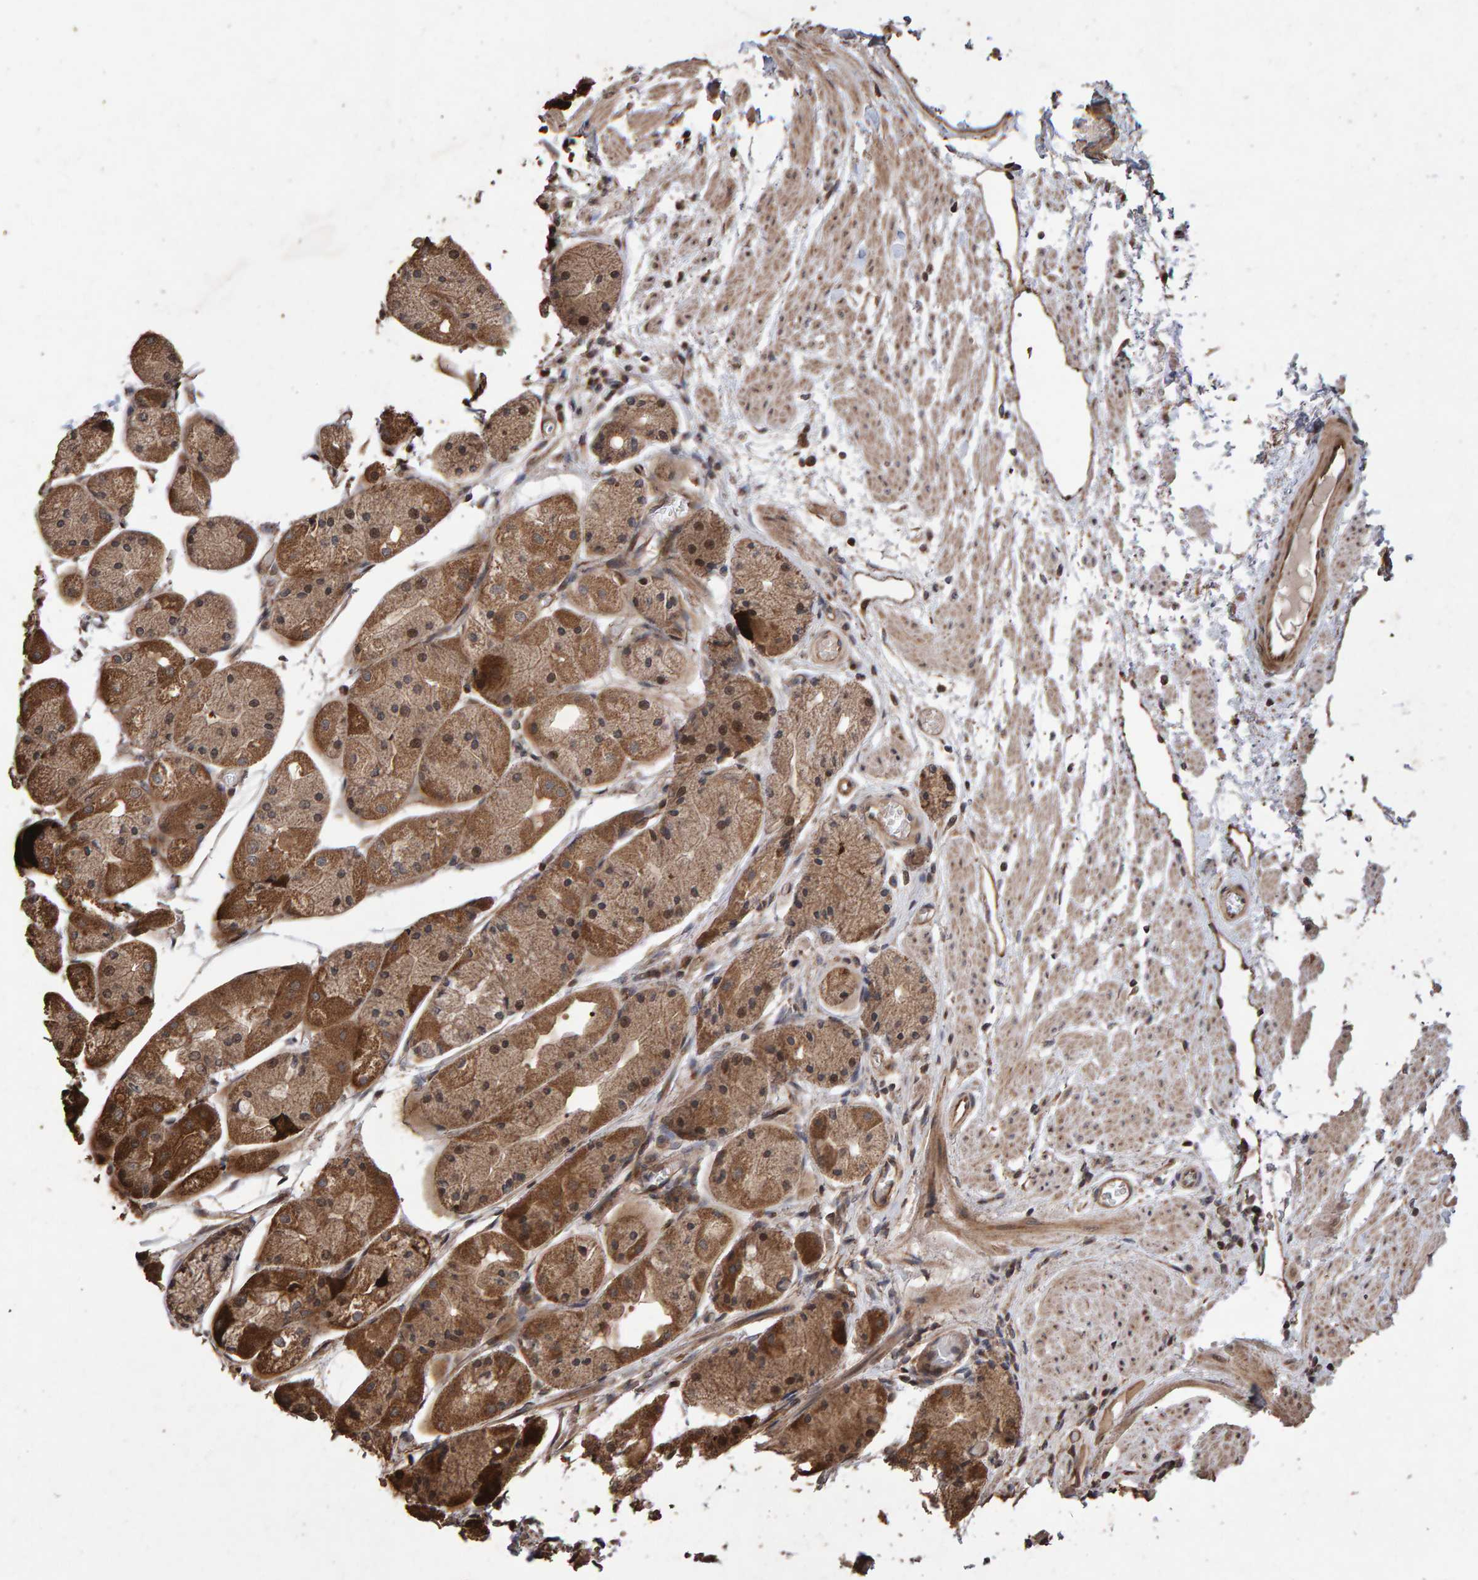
{"staining": {"intensity": "strong", "quantity": ">75%", "location": "cytoplasmic/membranous"}, "tissue": "stomach", "cell_type": "Glandular cells", "image_type": "normal", "snomed": [{"axis": "morphology", "description": "Normal tissue, NOS"}, {"axis": "topography", "description": "Stomach, upper"}], "caption": "Stomach stained with immunohistochemistry (IHC) shows strong cytoplasmic/membranous positivity in about >75% of glandular cells.", "gene": "OSBP2", "patient": {"sex": "male", "age": 72}}